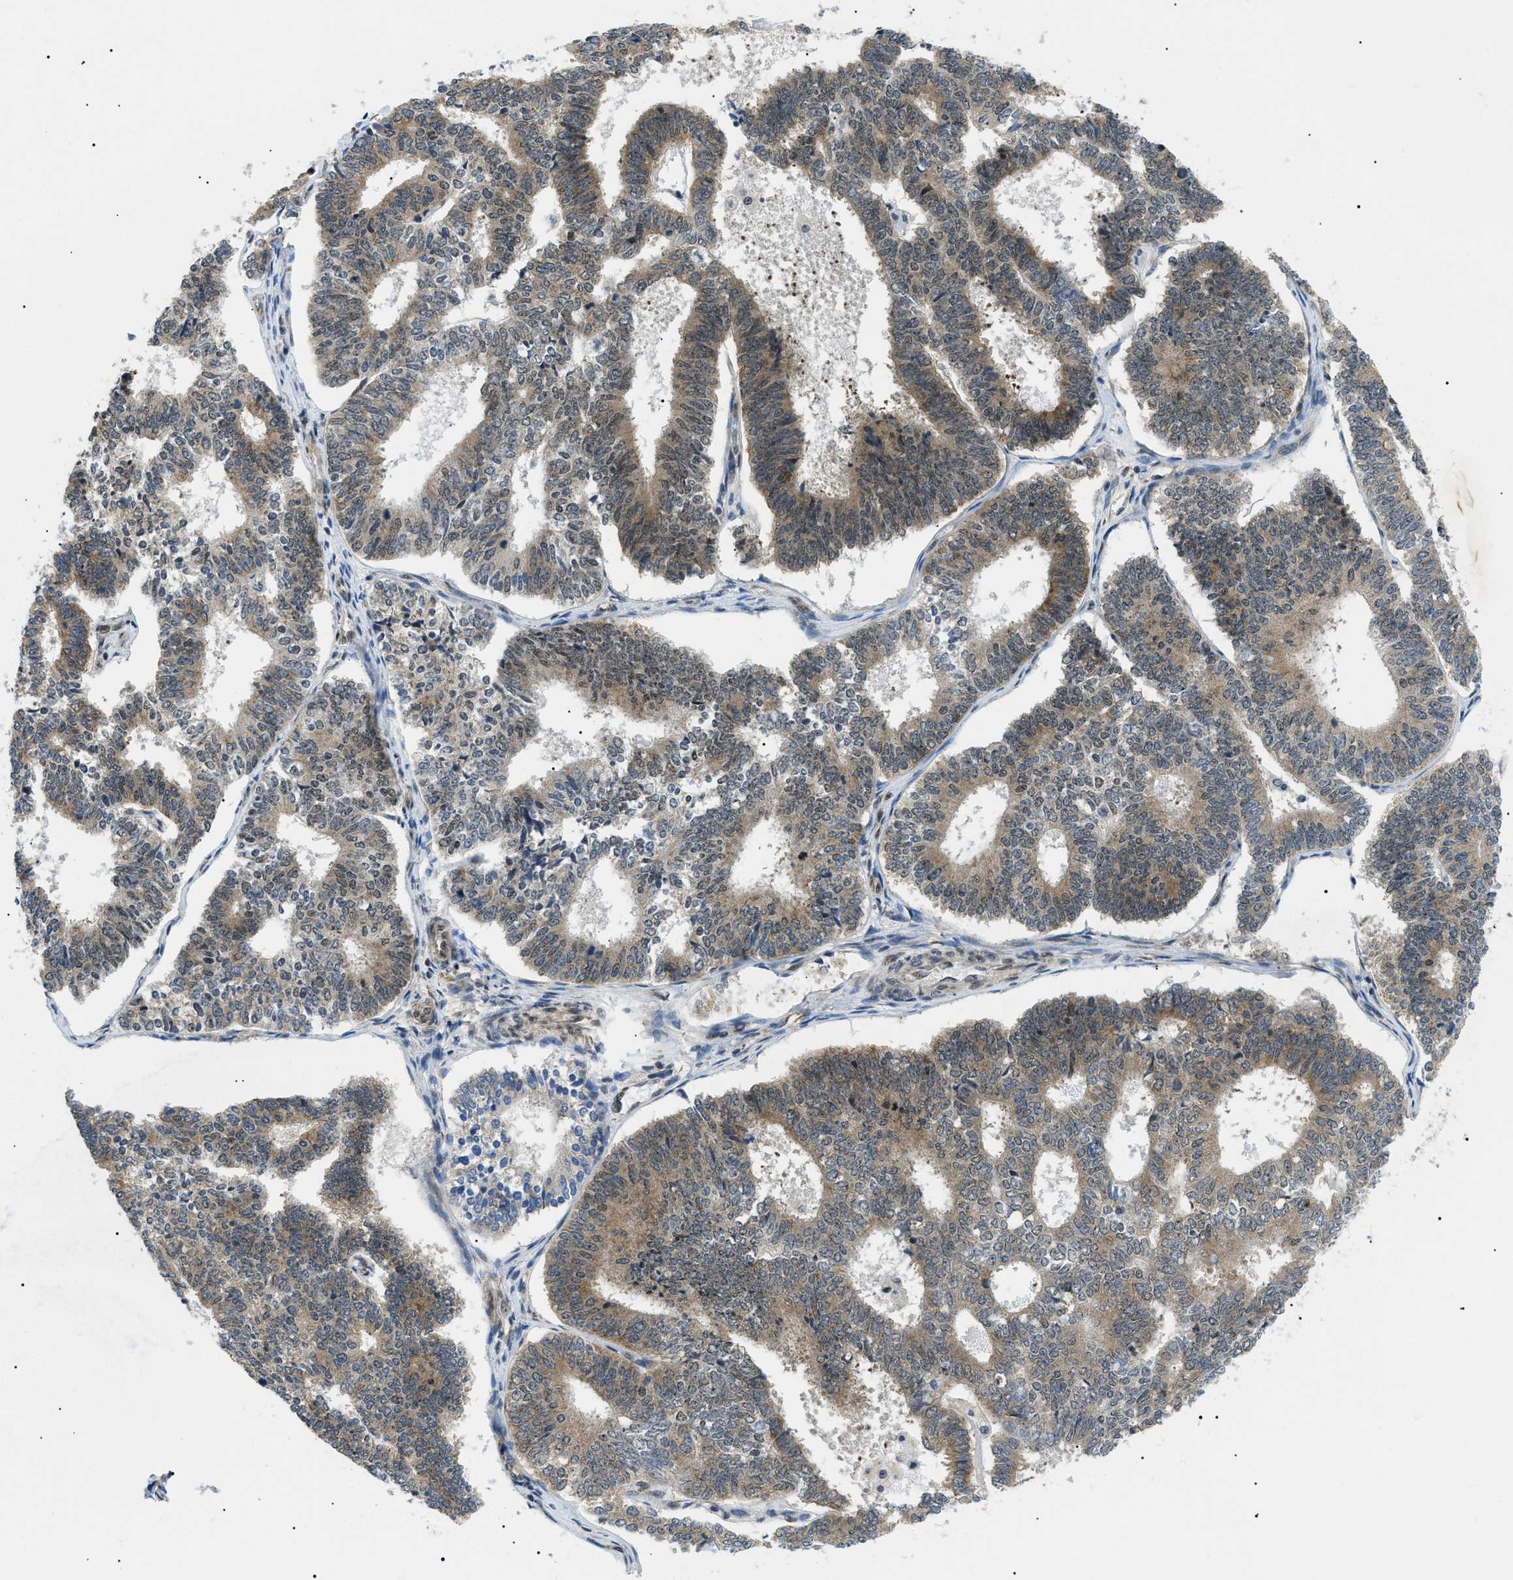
{"staining": {"intensity": "moderate", "quantity": ">75%", "location": "cytoplasmic/membranous,nuclear"}, "tissue": "endometrial cancer", "cell_type": "Tumor cells", "image_type": "cancer", "snomed": [{"axis": "morphology", "description": "Adenocarcinoma, NOS"}, {"axis": "topography", "description": "Endometrium"}], "caption": "Brown immunohistochemical staining in adenocarcinoma (endometrial) exhibits moderate cytoplasmic/membranous and nuclear expression in approximately >75% of tumor cells.", "gene": "CWC25", "patient": {"sex": "female", "age": 70}}